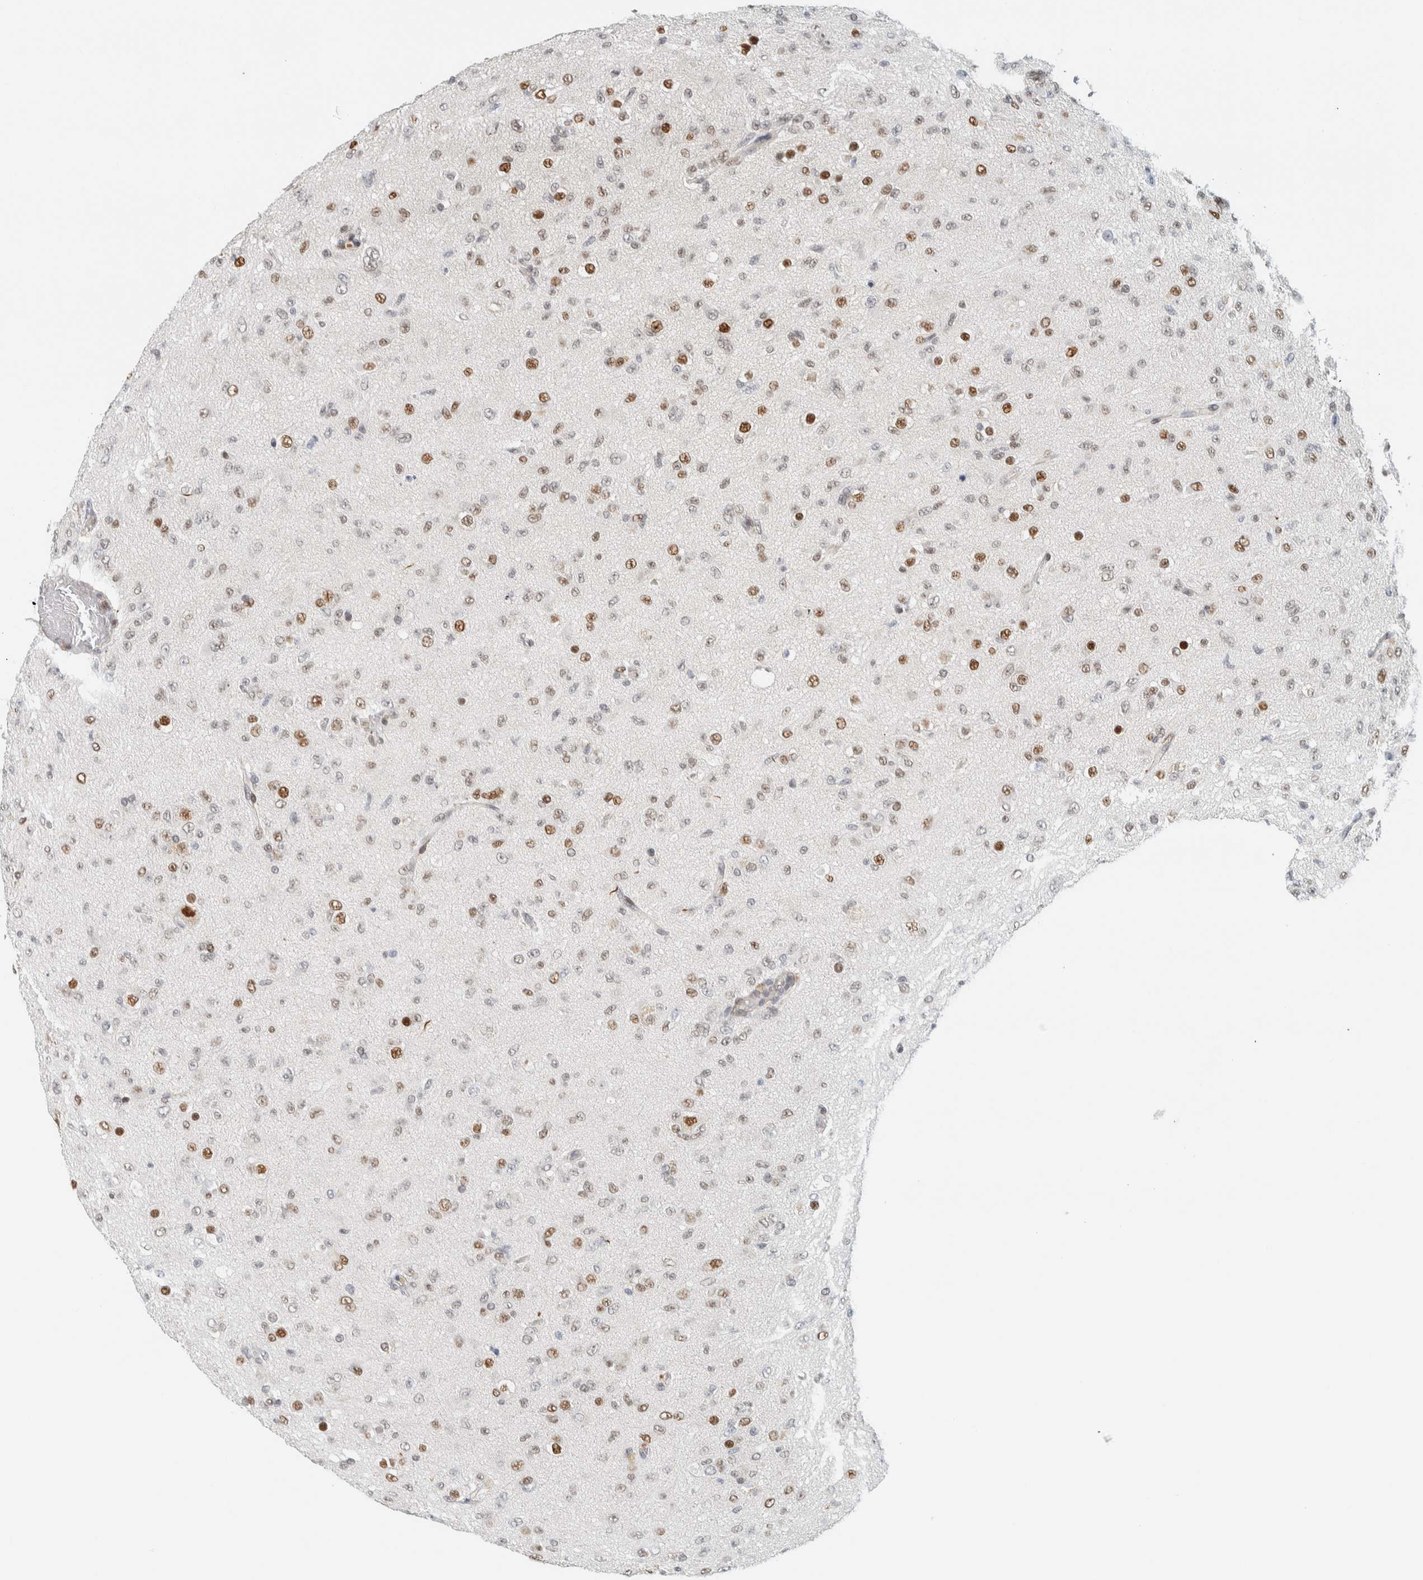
{"staining": {"intensity": "strong", "quantity": "<25%", "location": "nuclear"}, "tissue": "glioma", "cell_type": "Tumor cells", "image_type": "cancer", "snomed": [{"axis": "morphology", "description": "Glioma, malignant, Low grade"}, {"axis": "topography", "description": "Brain"}], "caption": "Immunohistochemical staining of human glioma displays strong nuclear protein positivity in approximately <25% of tumor cells. (IHC, brightfield microscopy, high magnification).", "gene": "ZNF683", "patient": {"sex": "male", "age": 65}}